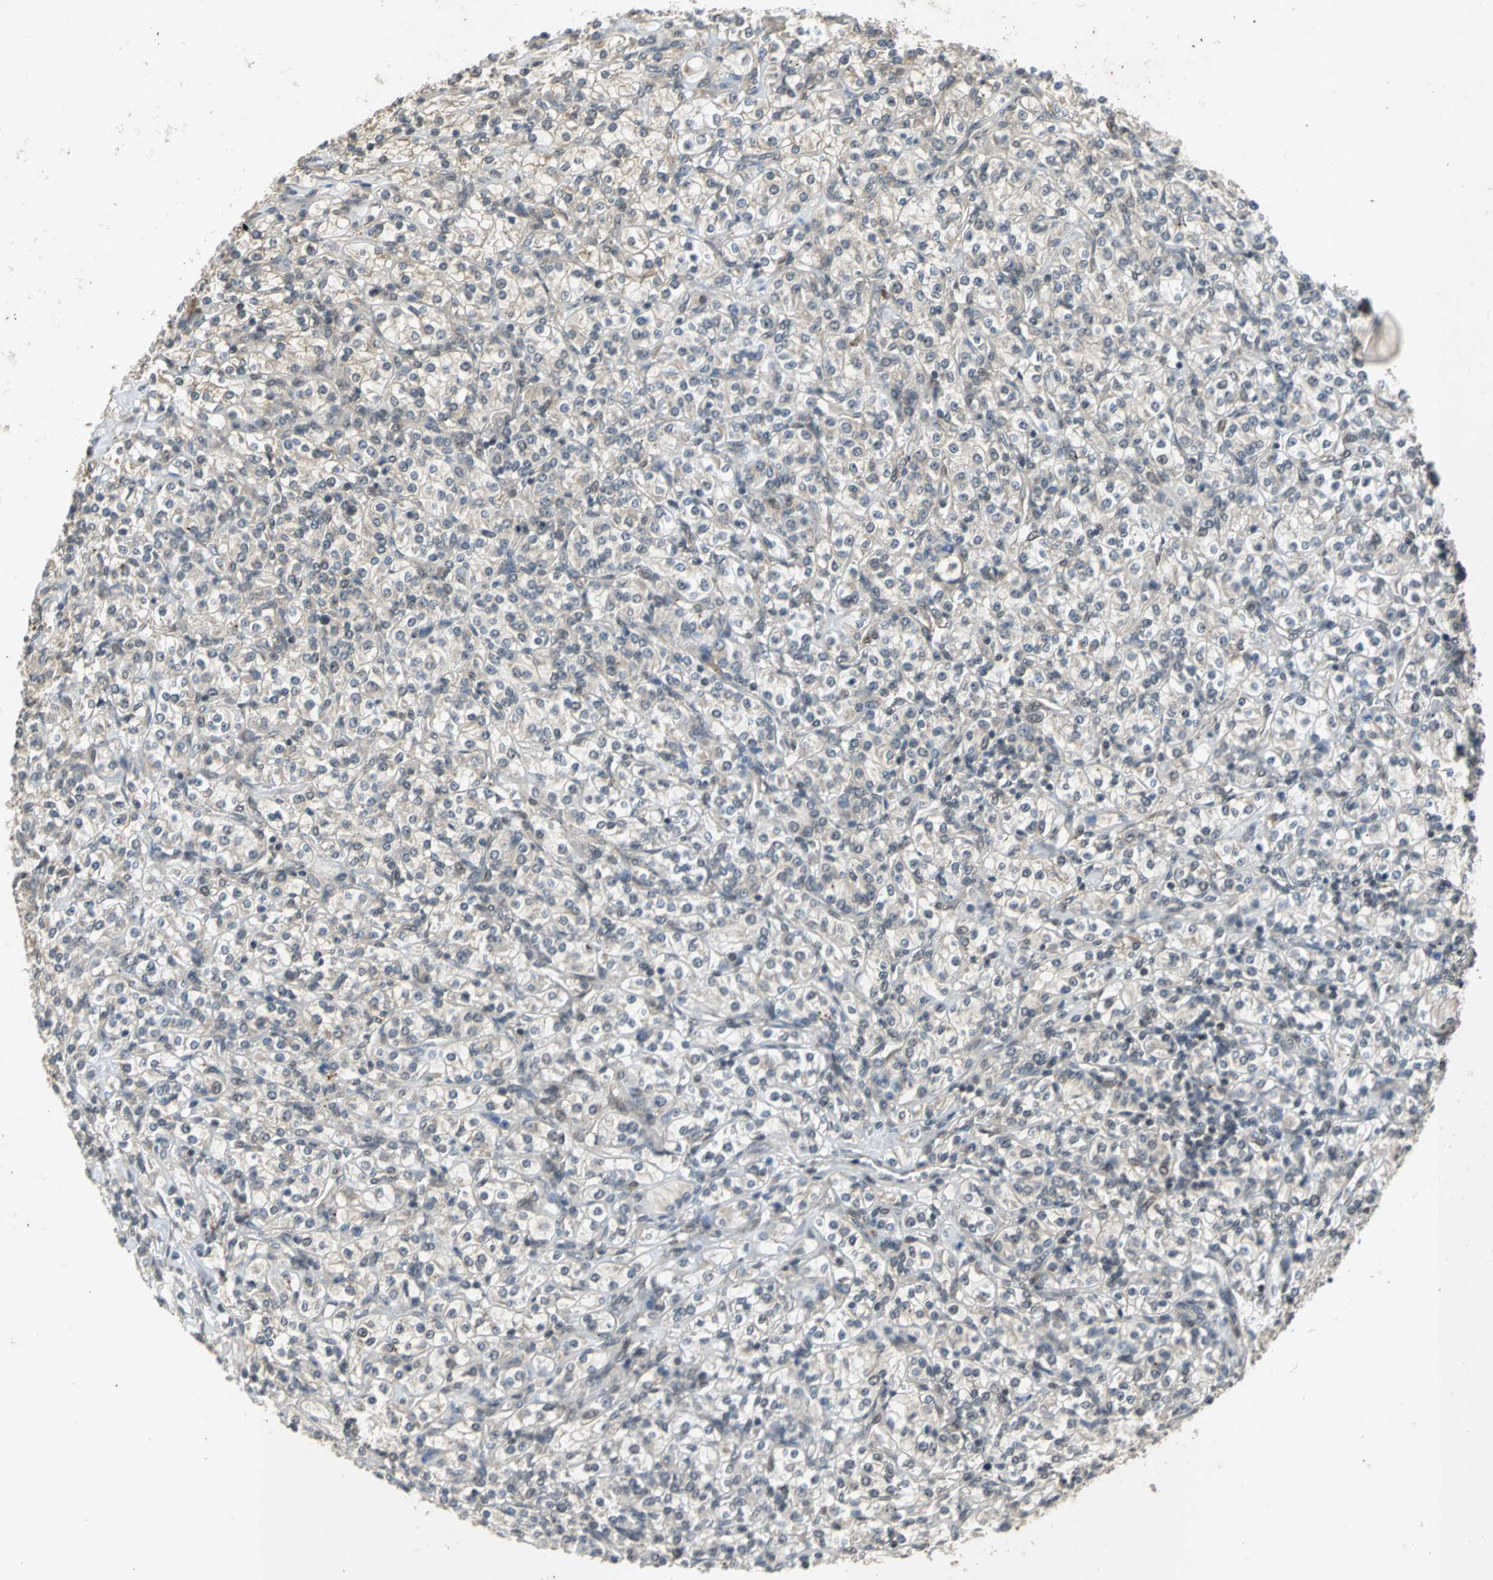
{"staining": {"intensity": "negative", "quantity": "none", "location": "none"}, "tissue": "renal cancer", "cell_type": "Tumor cells", "image_type": "cancer", "snomed": [{"axis": "morphology", "description": "Adenocarcinoma, NOS"}, {"axis": "topography", "description": "Kidney"}], "caption": "A high-resolution micrograph shows immunohistochemistry (IHC) staining of renal cancer (adenocarcinoma), which exhibits no significant expression in tumor cells.", "gene": "NOTCH3", "patient": {"sex": "male", "age": 77}}